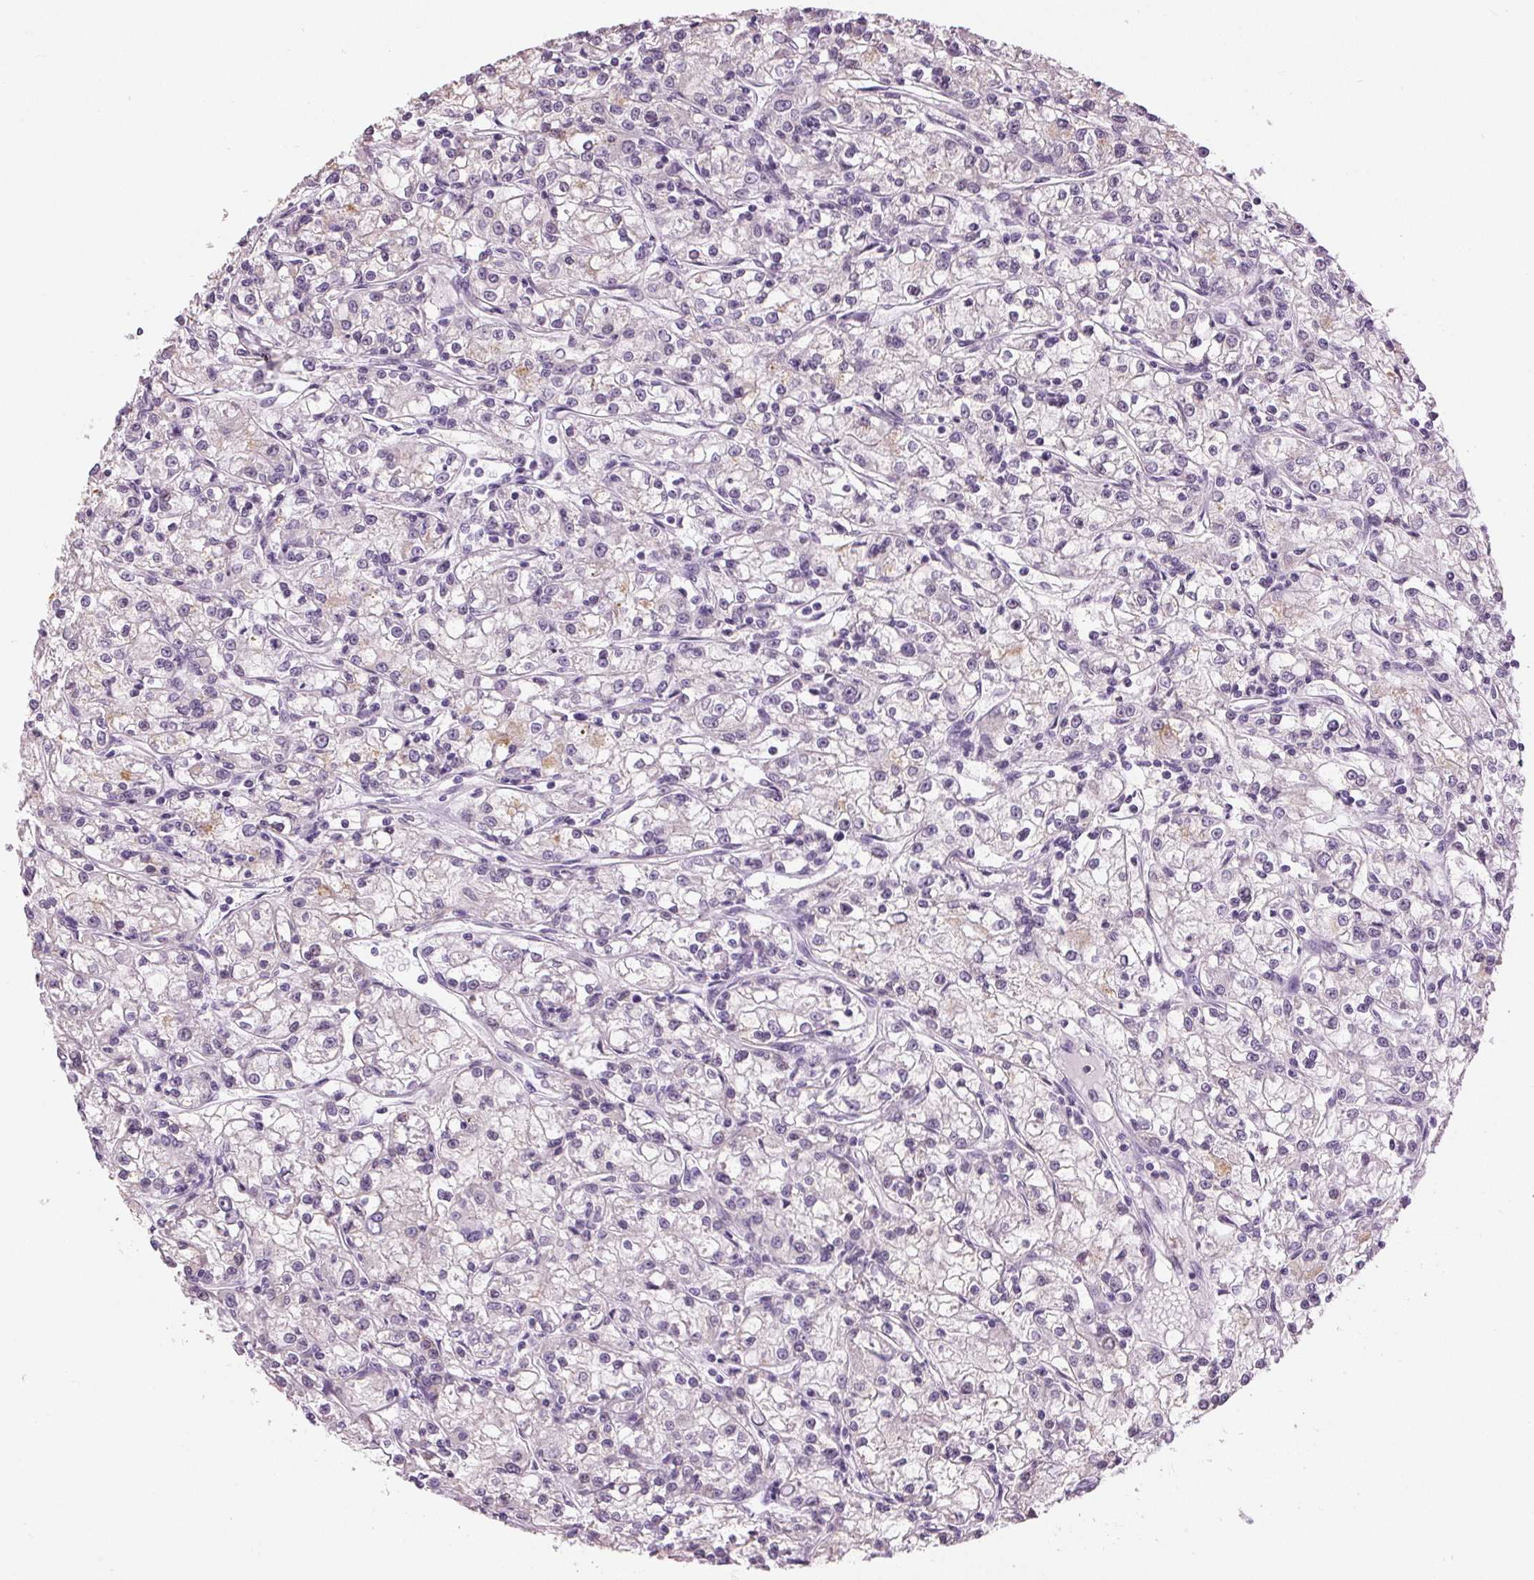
{"staining": {"intensity": "negative", "quantity": "none", "location": "none"}, "tissue": "renal cancer", "cell_type": "Tumor cells", "image_type": "cancer", "snomed": [{"axis": "morphology", "description": "Adenocarcinoma, NOS"}, {"axis": "topography", "description": "Kidney"}], "caption": "Immunohistochemistry of renal adenocarcinoma exhibits no expression in tumor cells. Nuclei are stained in blue.", "gene": "MISP", "patient": {"sex": "female", "age": 59}}